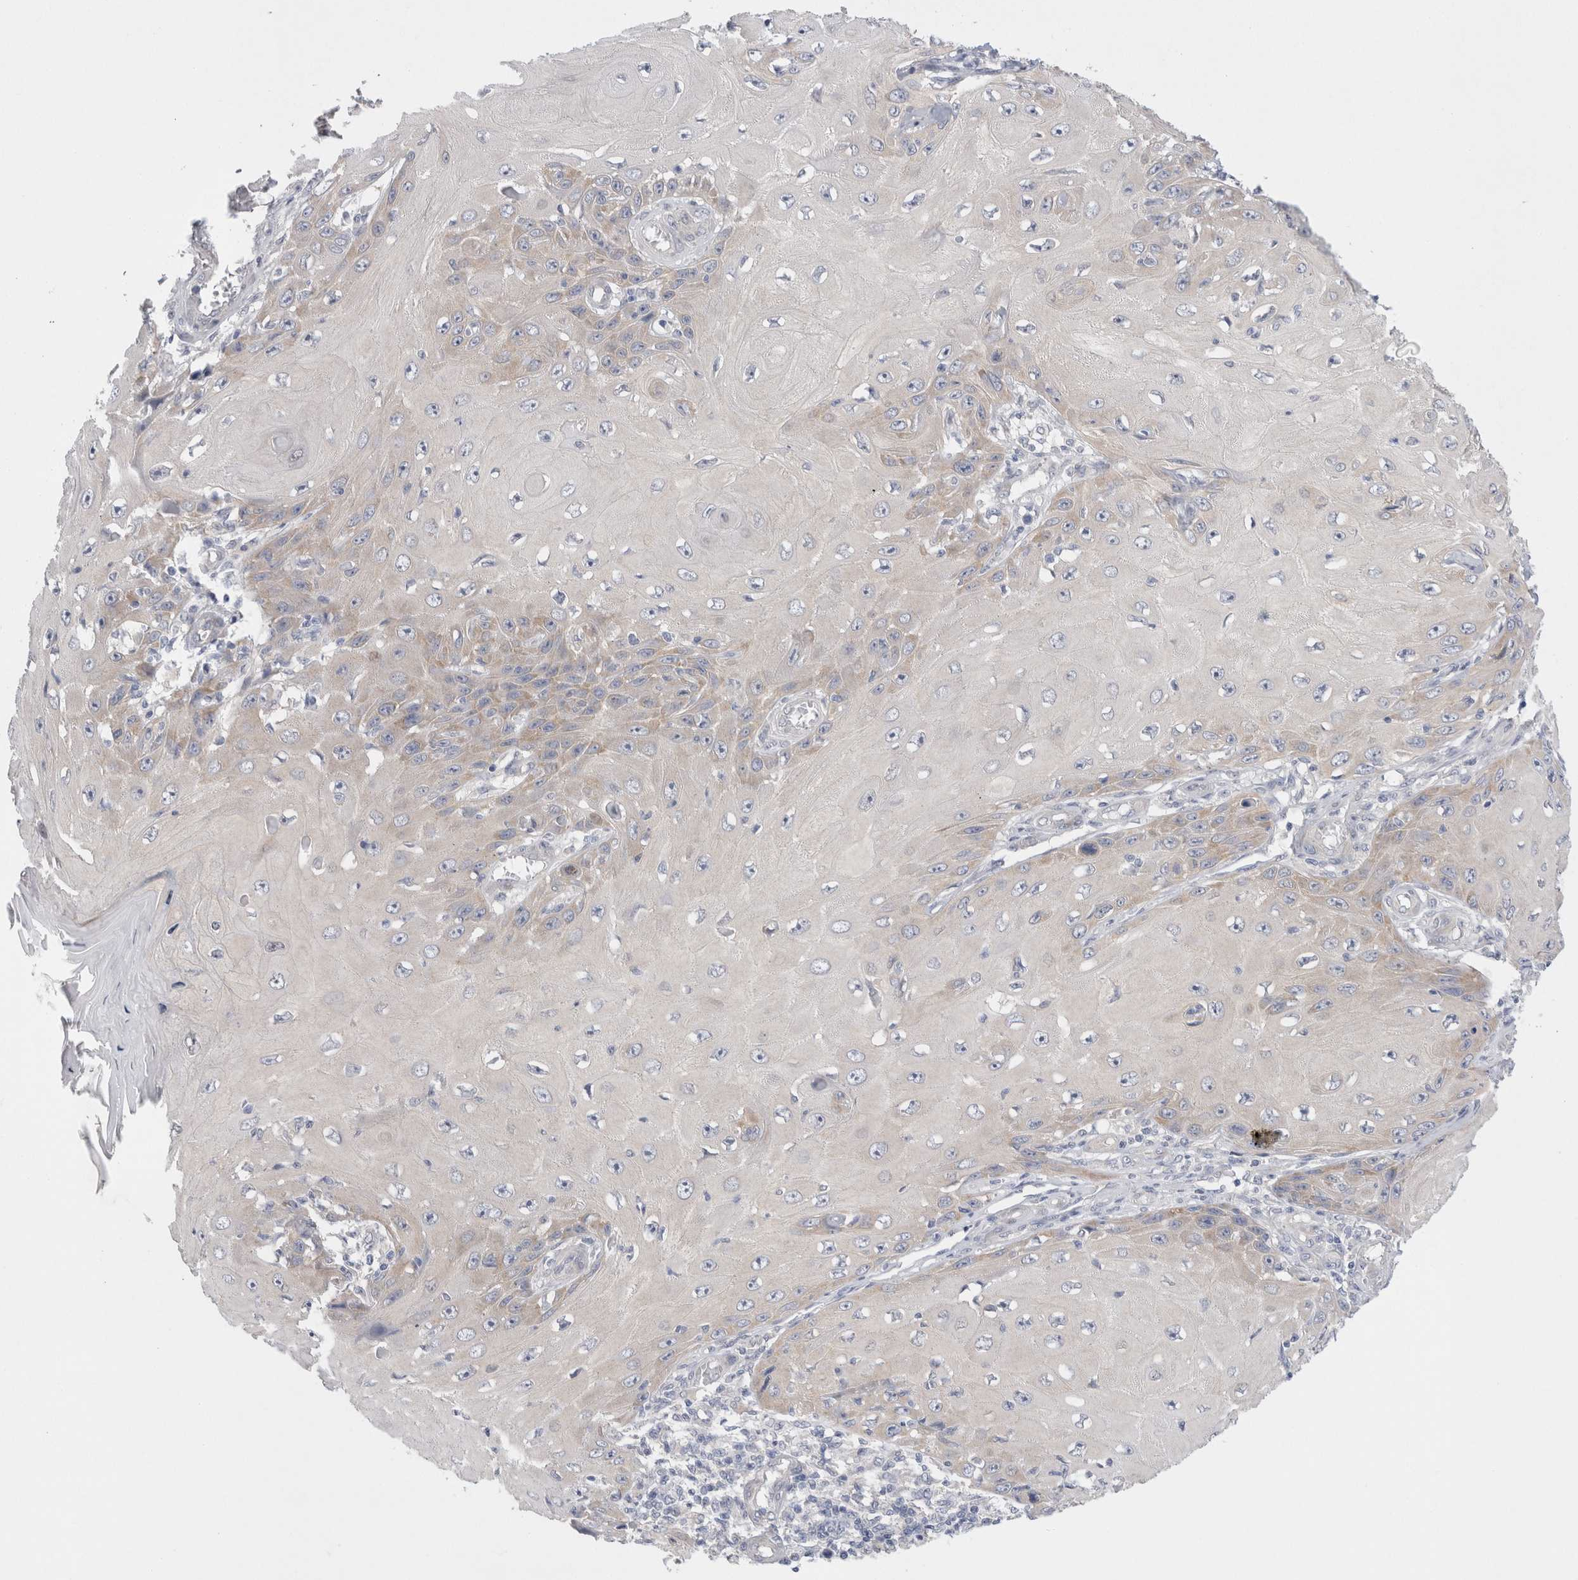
{"staining": {"intensity": "weak", "quantity": "<25%", "location": "cytoplasmic/membranous"}, "tissue": "skin cancer", "cell_type": "Tumor cells", "image_type": "cancer", "snomed": [{"axis": "morphology", "description": "Squamous cell carcinoma, NOS"}, {"axis": "topography", "description": "Skin"}], "caption": "Skin cancer was stained to show a protein in brown. There is no significant expression in tumor cells.", "gene": "WIPF2", "patient": {"sex": "female", "age": 73}}